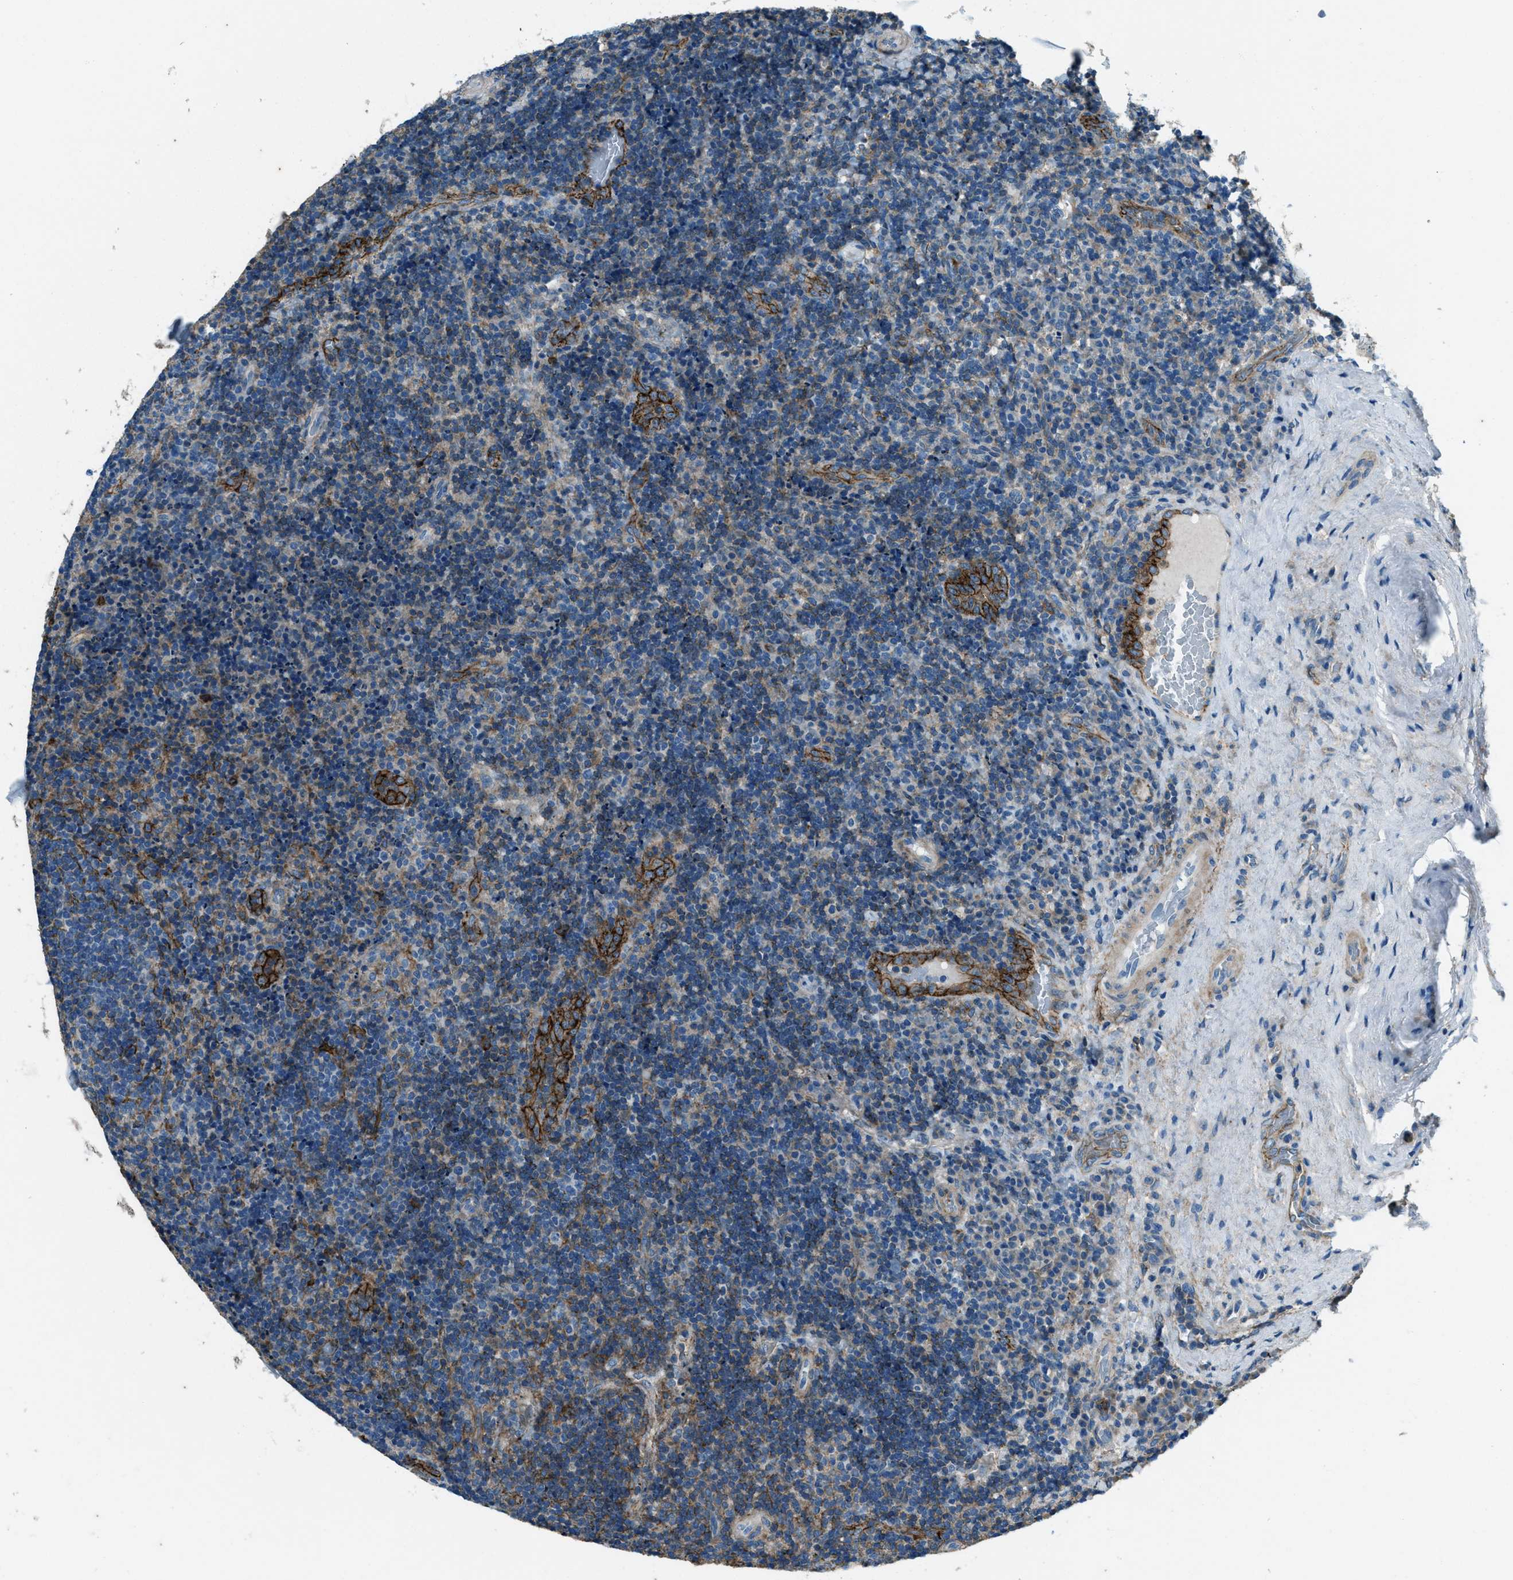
{"staining": {"intensity": "weak", "quantity": "<25%", "location": "cytoplasmic/membranous"}, "tissue": "lymphoma", "cell_type": "Tumor cells", "image_type": "cancer", "snomed": [{"axis": "morphology", "description": "Malignant lymphoma, non-Hodgkin's type, High grade"}, {"axis": "topography", "description": "Tonsil"}], "caption": "Image shows no significant protein staining in tumor cells of lymphoma.", "gene": "SVIL", "patient": {"sex": "female", "age": 36}}